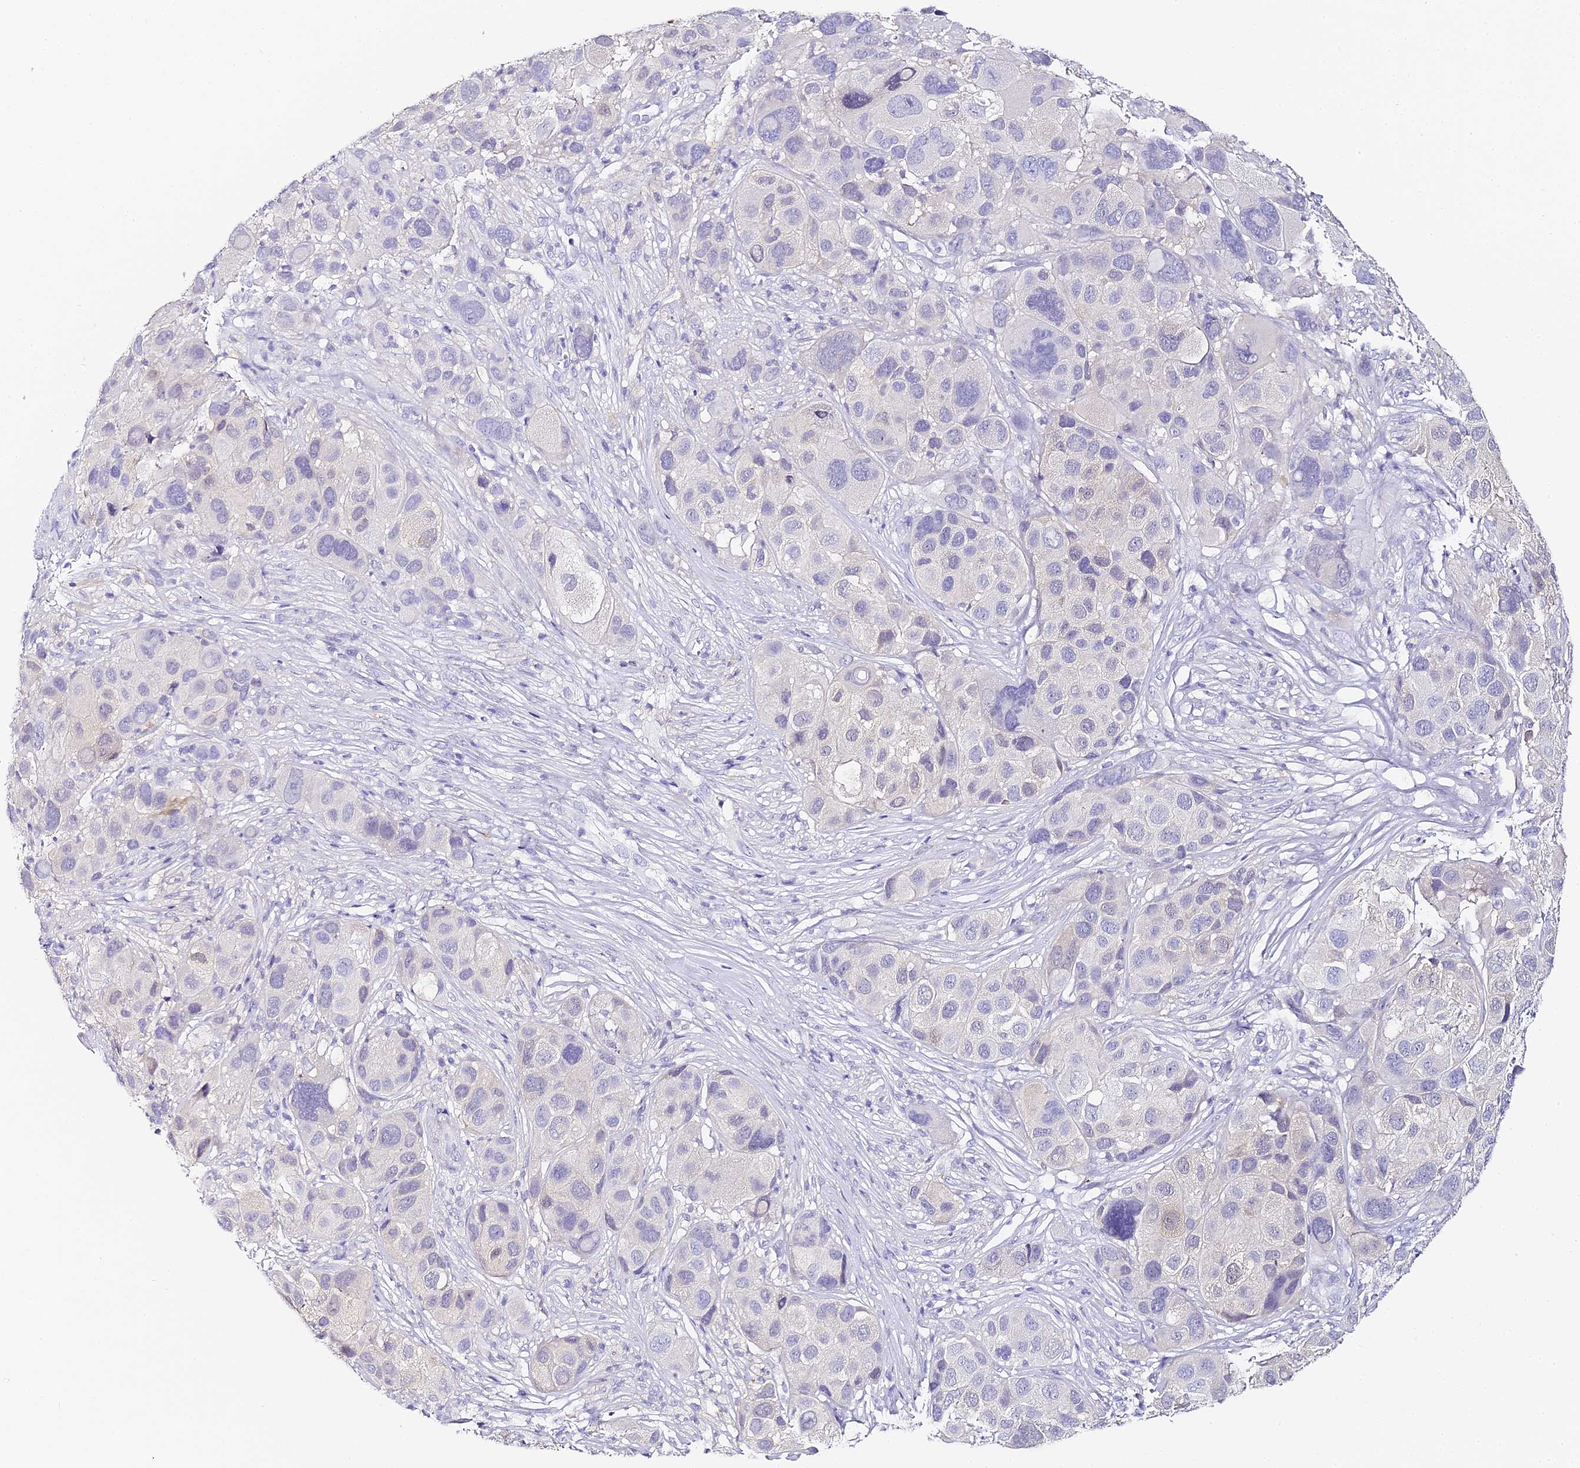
{"staining": {"intensity": "negative", "quantity": "none", "location": "none"}, "tissue": "melanoma", "cell_type": "Tumor cells", "image_type": "cancer", "snomed": [{"axis": "morphology", "description": "Malignant melanoma, NOS"}, {"axis": "topography", "description": "Skin of trunk"}], "caption": "Melanoma stained for a protein using immunohistochemistry reveals no expression tumor cells.", "gene": "ABHD14A-ACY1", "patient": {"sex": "male", "age": 71}}